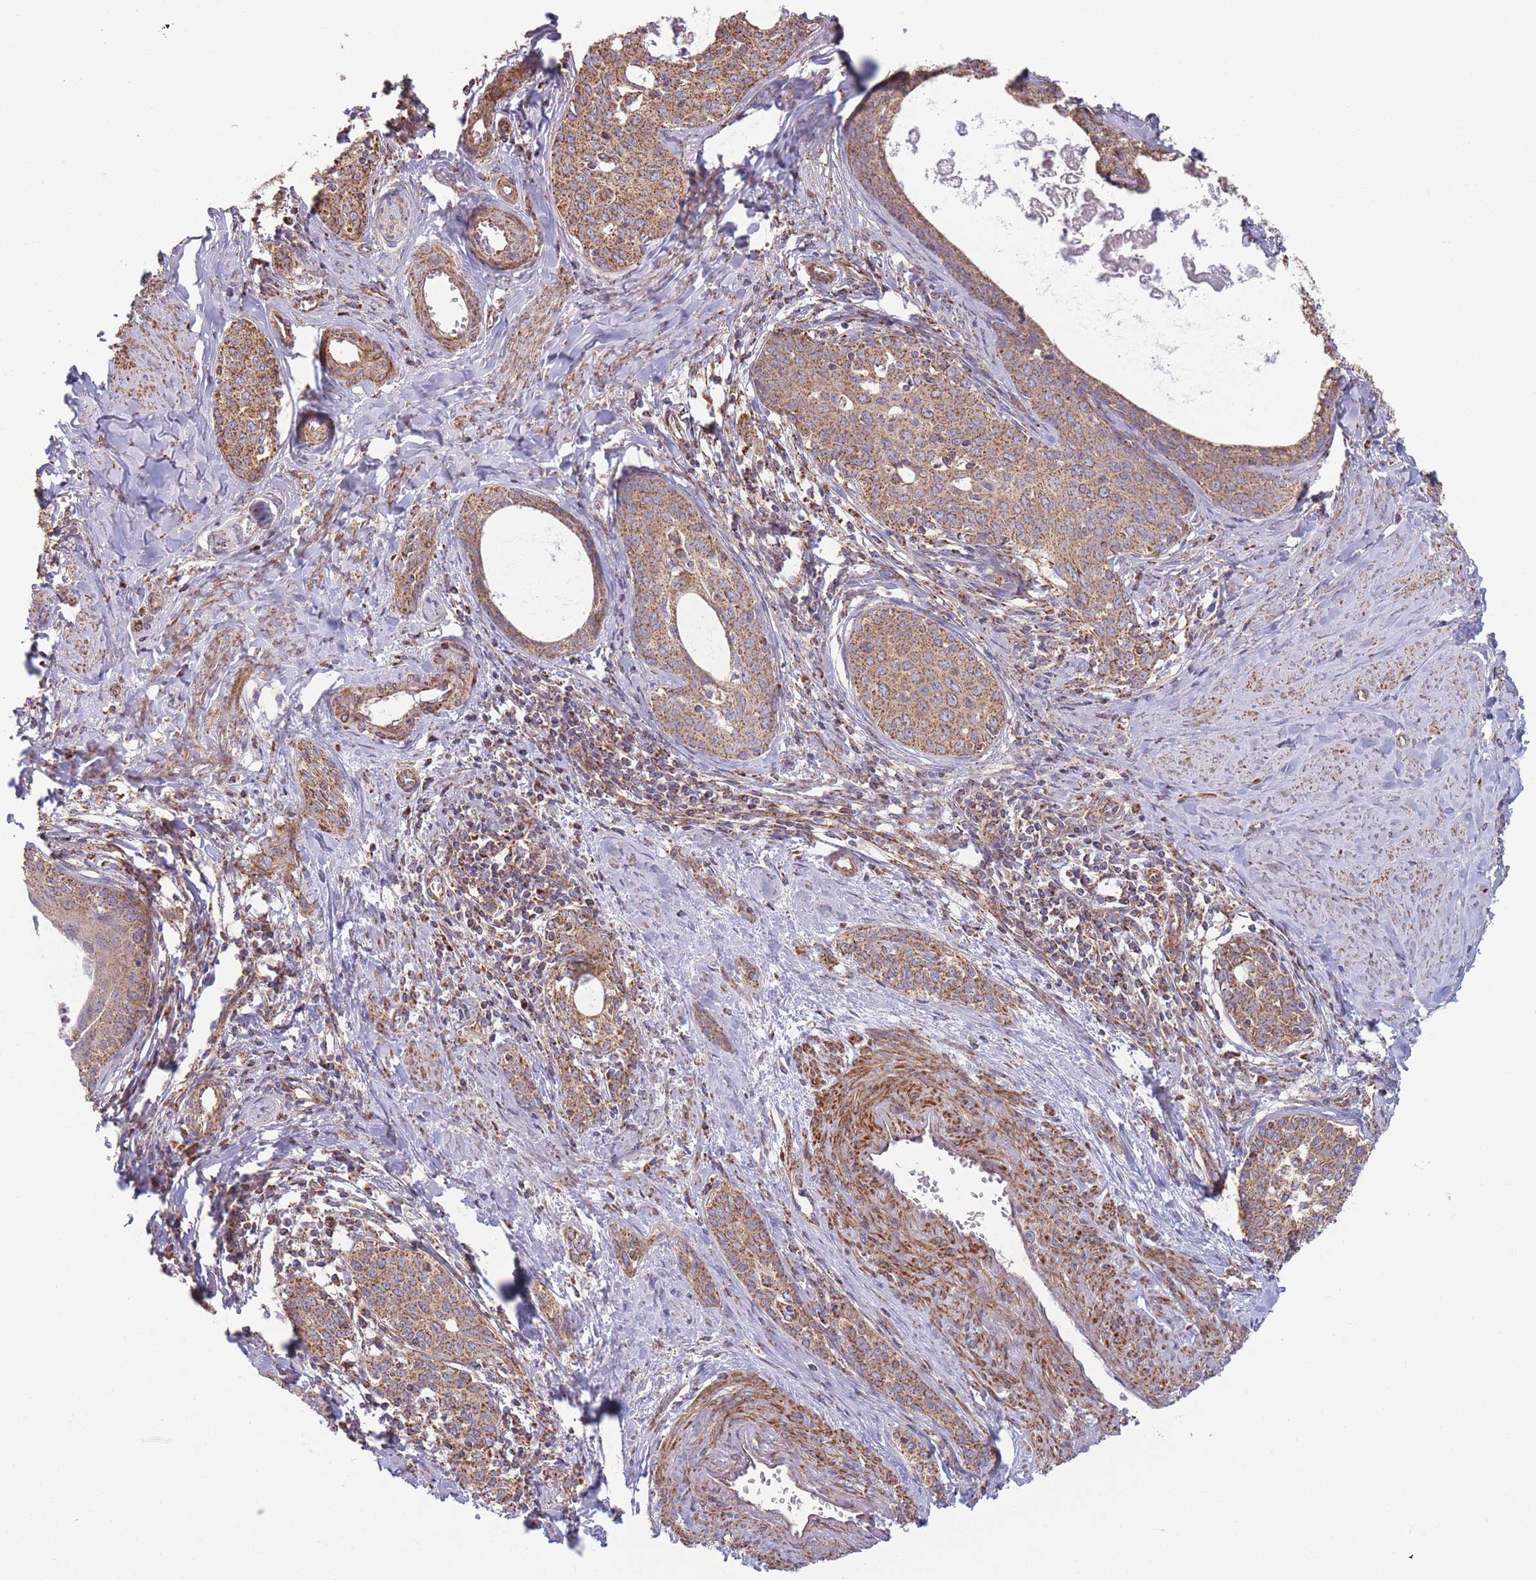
{"staining": {"intensity": "moderate", "quantity": ">75%", "location": "cytoplasmic/membranous"}, "tissue": "cervical cancer", "cell_type": "Tumor cells", "image_type": "cancer", "snomed": [{"axis": "morphology", "description": "Squamous cell carcinoma, NOS"}, {"axis": "morphology", "description": "Adenocarcinoma, NOS"}, {"axis": "topography", "description": "Cervix"}], "caption": "Human adenocarcinoma (cervical) stained for a protein (brown) displays moderate cytoplasmic/membranous positive staining in approximately >75% of tumor cells.", "gene": "KIF16B", "patient": {"sex": "female", "age": 52}}